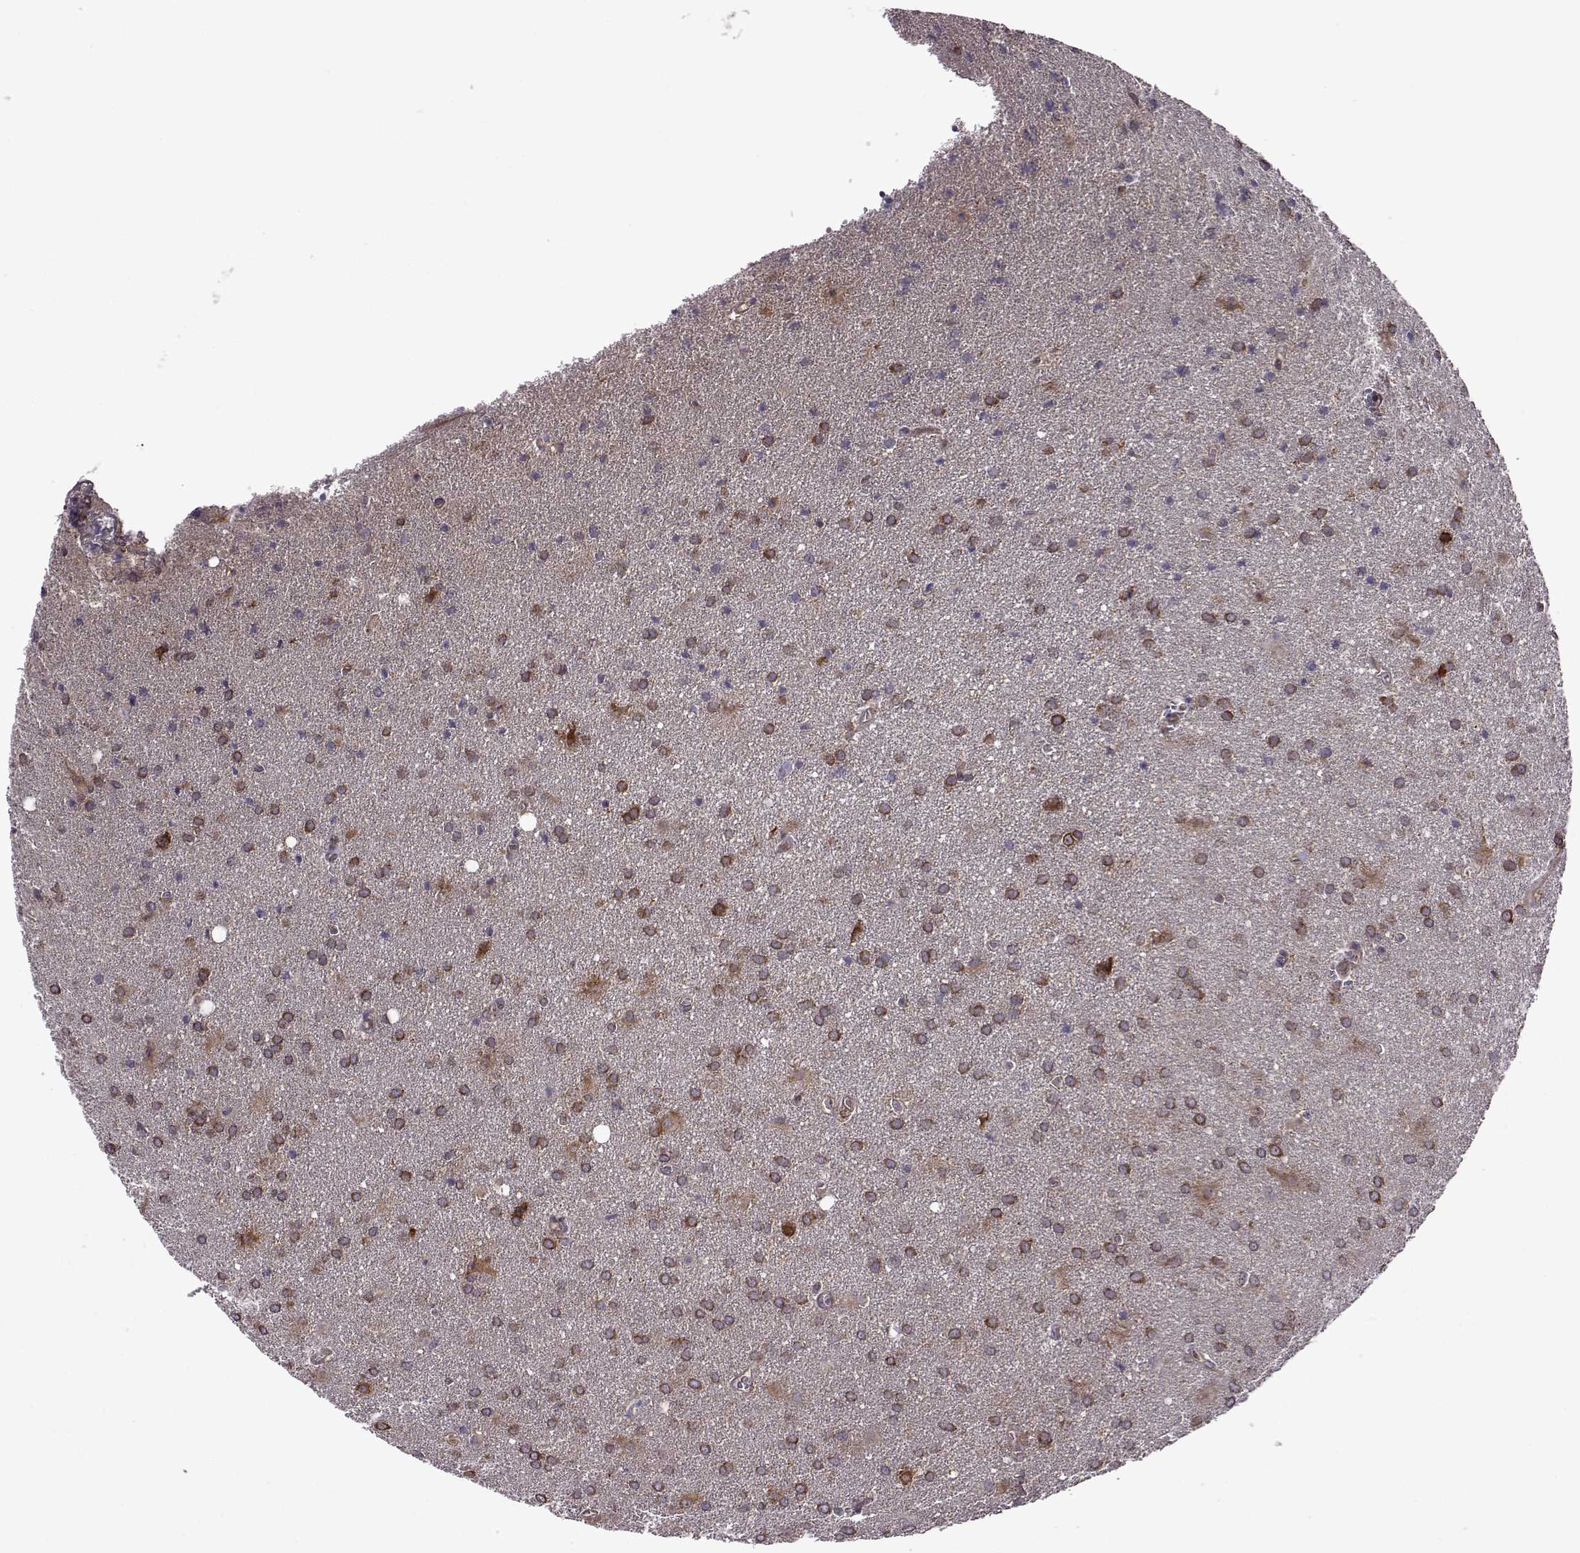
{"staining": {"intensity": "strong", "quantity": ">75%", "location": "cytoplasmic/membranous"}, "tissue": "glioma", "cell_type": "Tumor cells", "image_type": "cancer", "snomed": [{"axis": "morphology", "description": "Glioma, malignant, Low grade"}, {"axis": "topography", "description": "Brain"}], "caption": "The micrograph demonstrates staining of glioma, revealing strong cytoplasmic/membranous protein positivity (brown color) within tumor cells.", "gene": "URI1", "patient": {"sex": "male", "age": 58}}